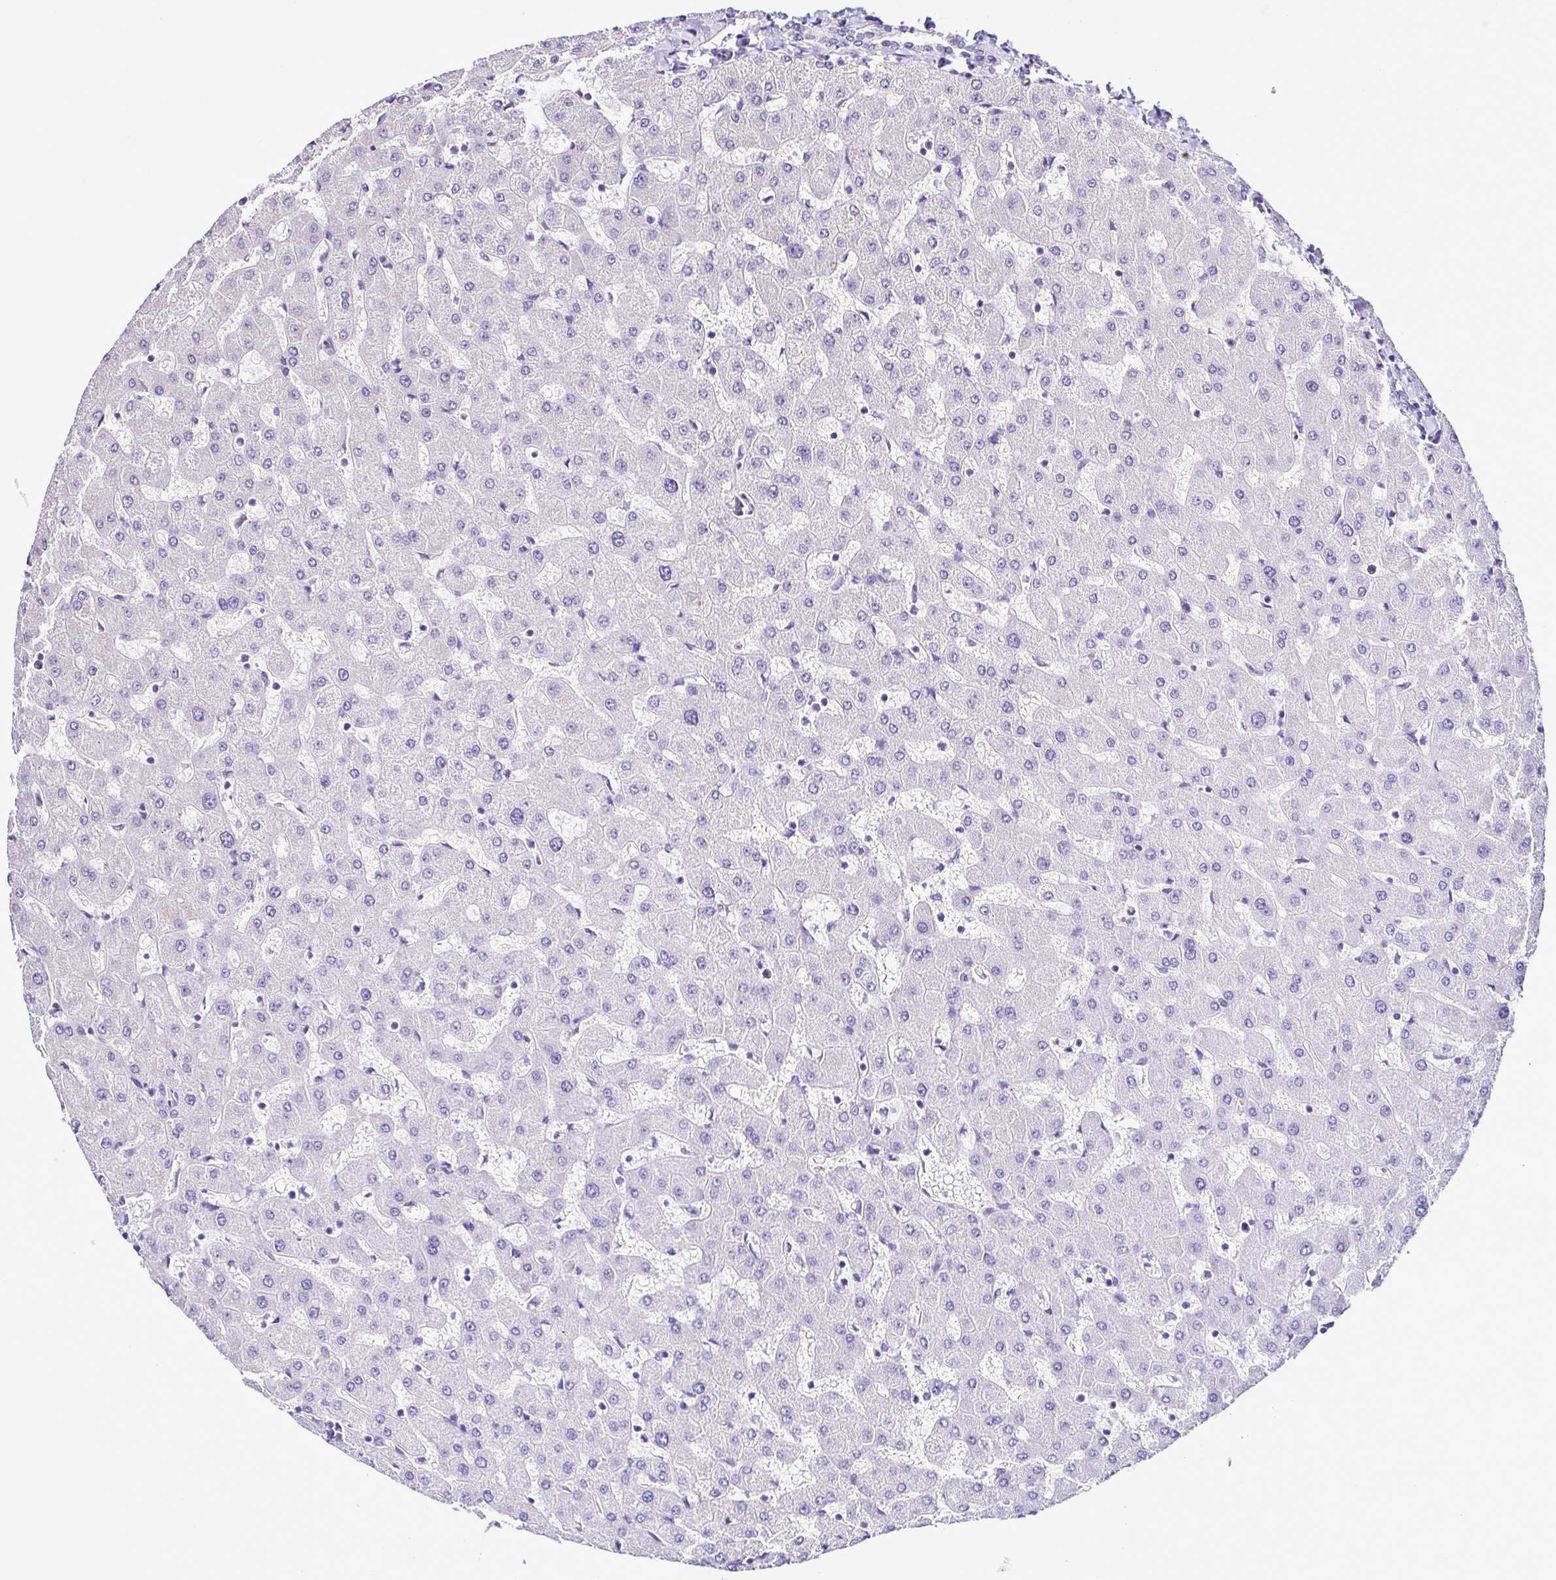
{"staining": {"intensity": "negative", "quantity": "none", "location": "none"}, "tissue": "liver", "cell_type": "Cholangiocytes", "image_type": "normal", "snomed": [{"axis": "morphology", "description": "Normal tissue, NOS"}, {"axis": "topography", "description": "Liver"}], "caption": "Cholangiocytes are negative for protein expression in benign human liver. The staining is performed using DAB (3,3'-diaminobenzidine) brown chromogen with nuclei counter-stained in using hematoxylin.", "gene": "LMOD2", "patient": {"sex": "female", "age": 63}}